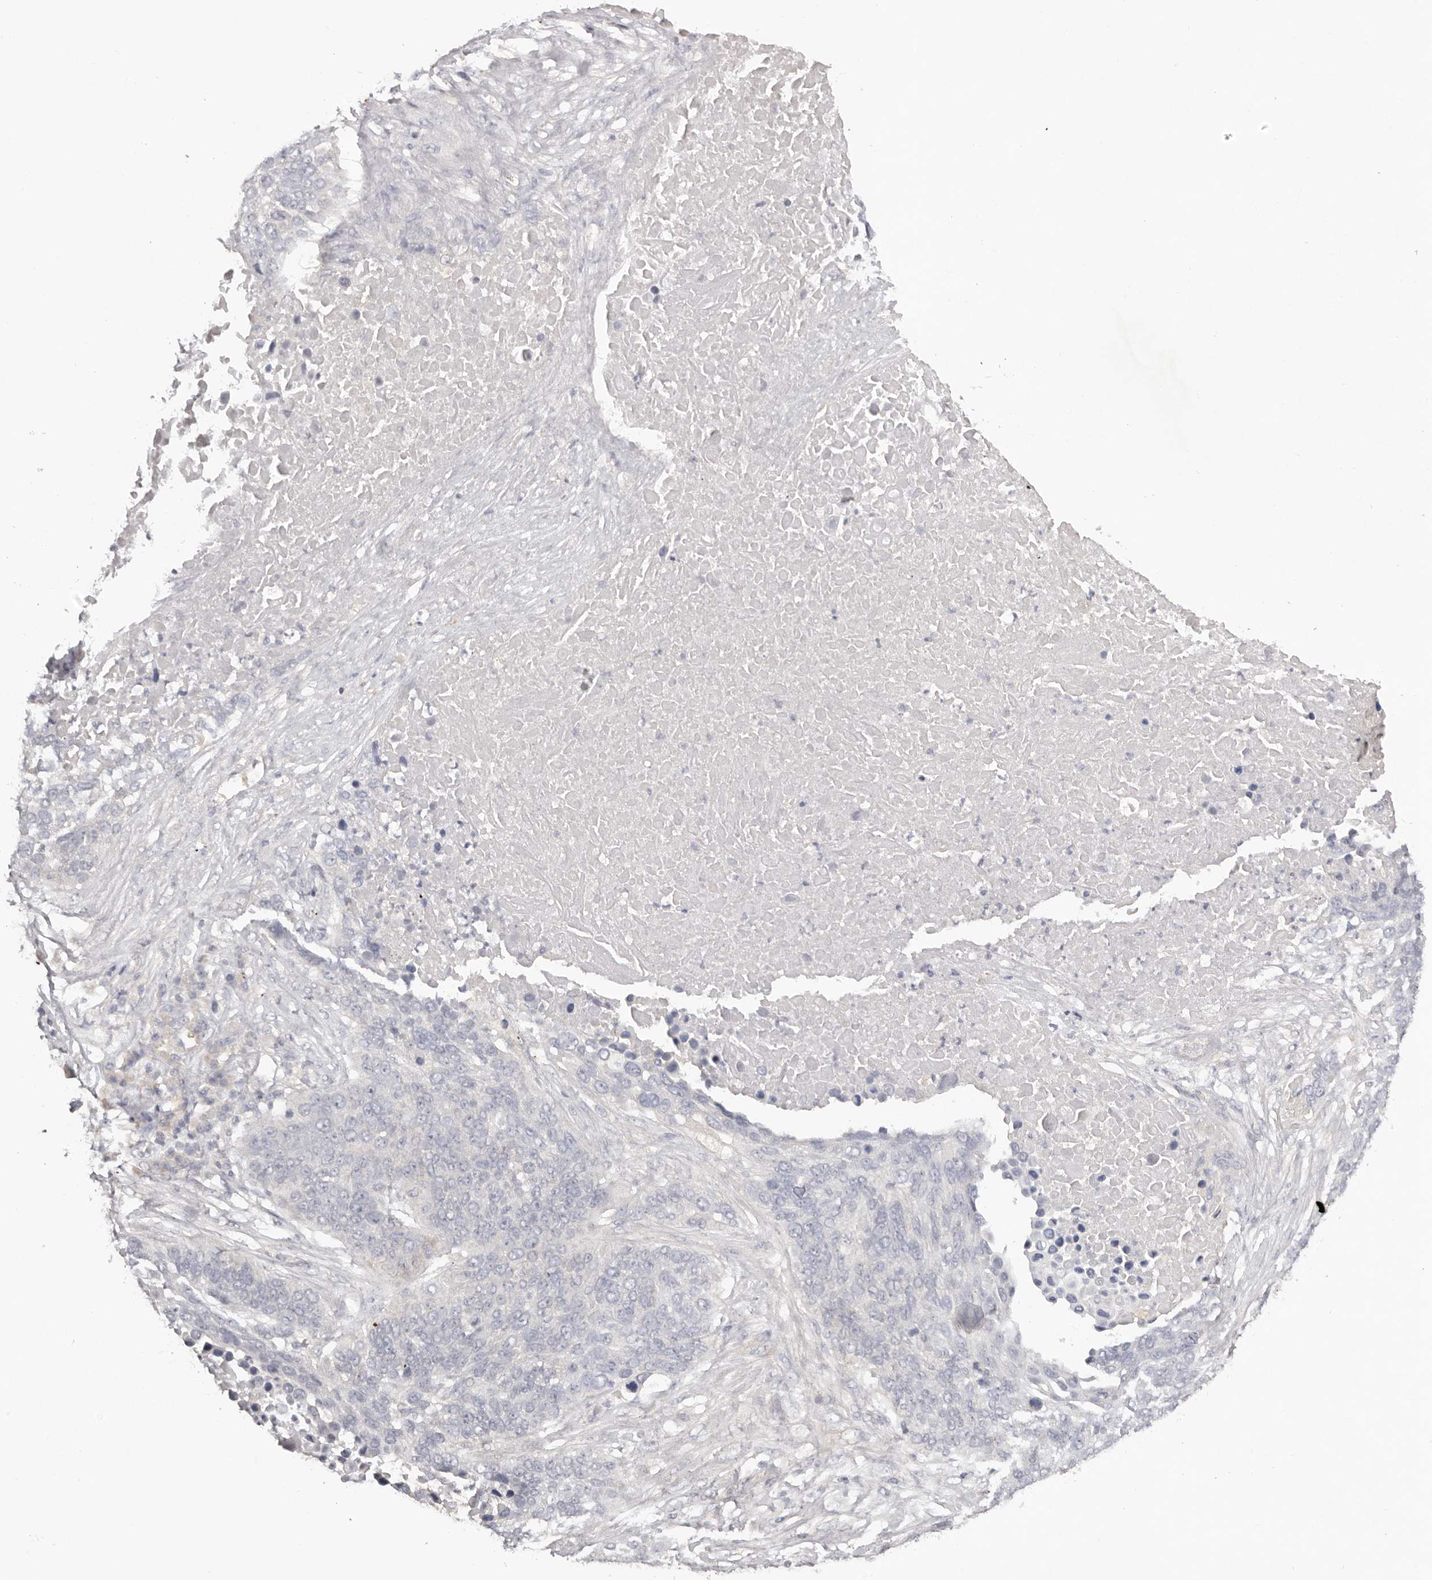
{"staining": {"intensity": "negative", "quantity": "none", "location": "none"}, "tissue": "lung cancer", "cell_type": "Tumor cells", "image_type": "cancer", "snomed": [{"axis": "morphology", "description": "Squamous cell carcinoma, NOS"}, {"axis": "topography", "description": "Lung"}], "caption": "A photomicrograph of human squamous cell carcinoma (lung) is negative for staining in tumor cells.", "gene": "SCUBE2", "patient": {"sex": "male", "age": 66}}